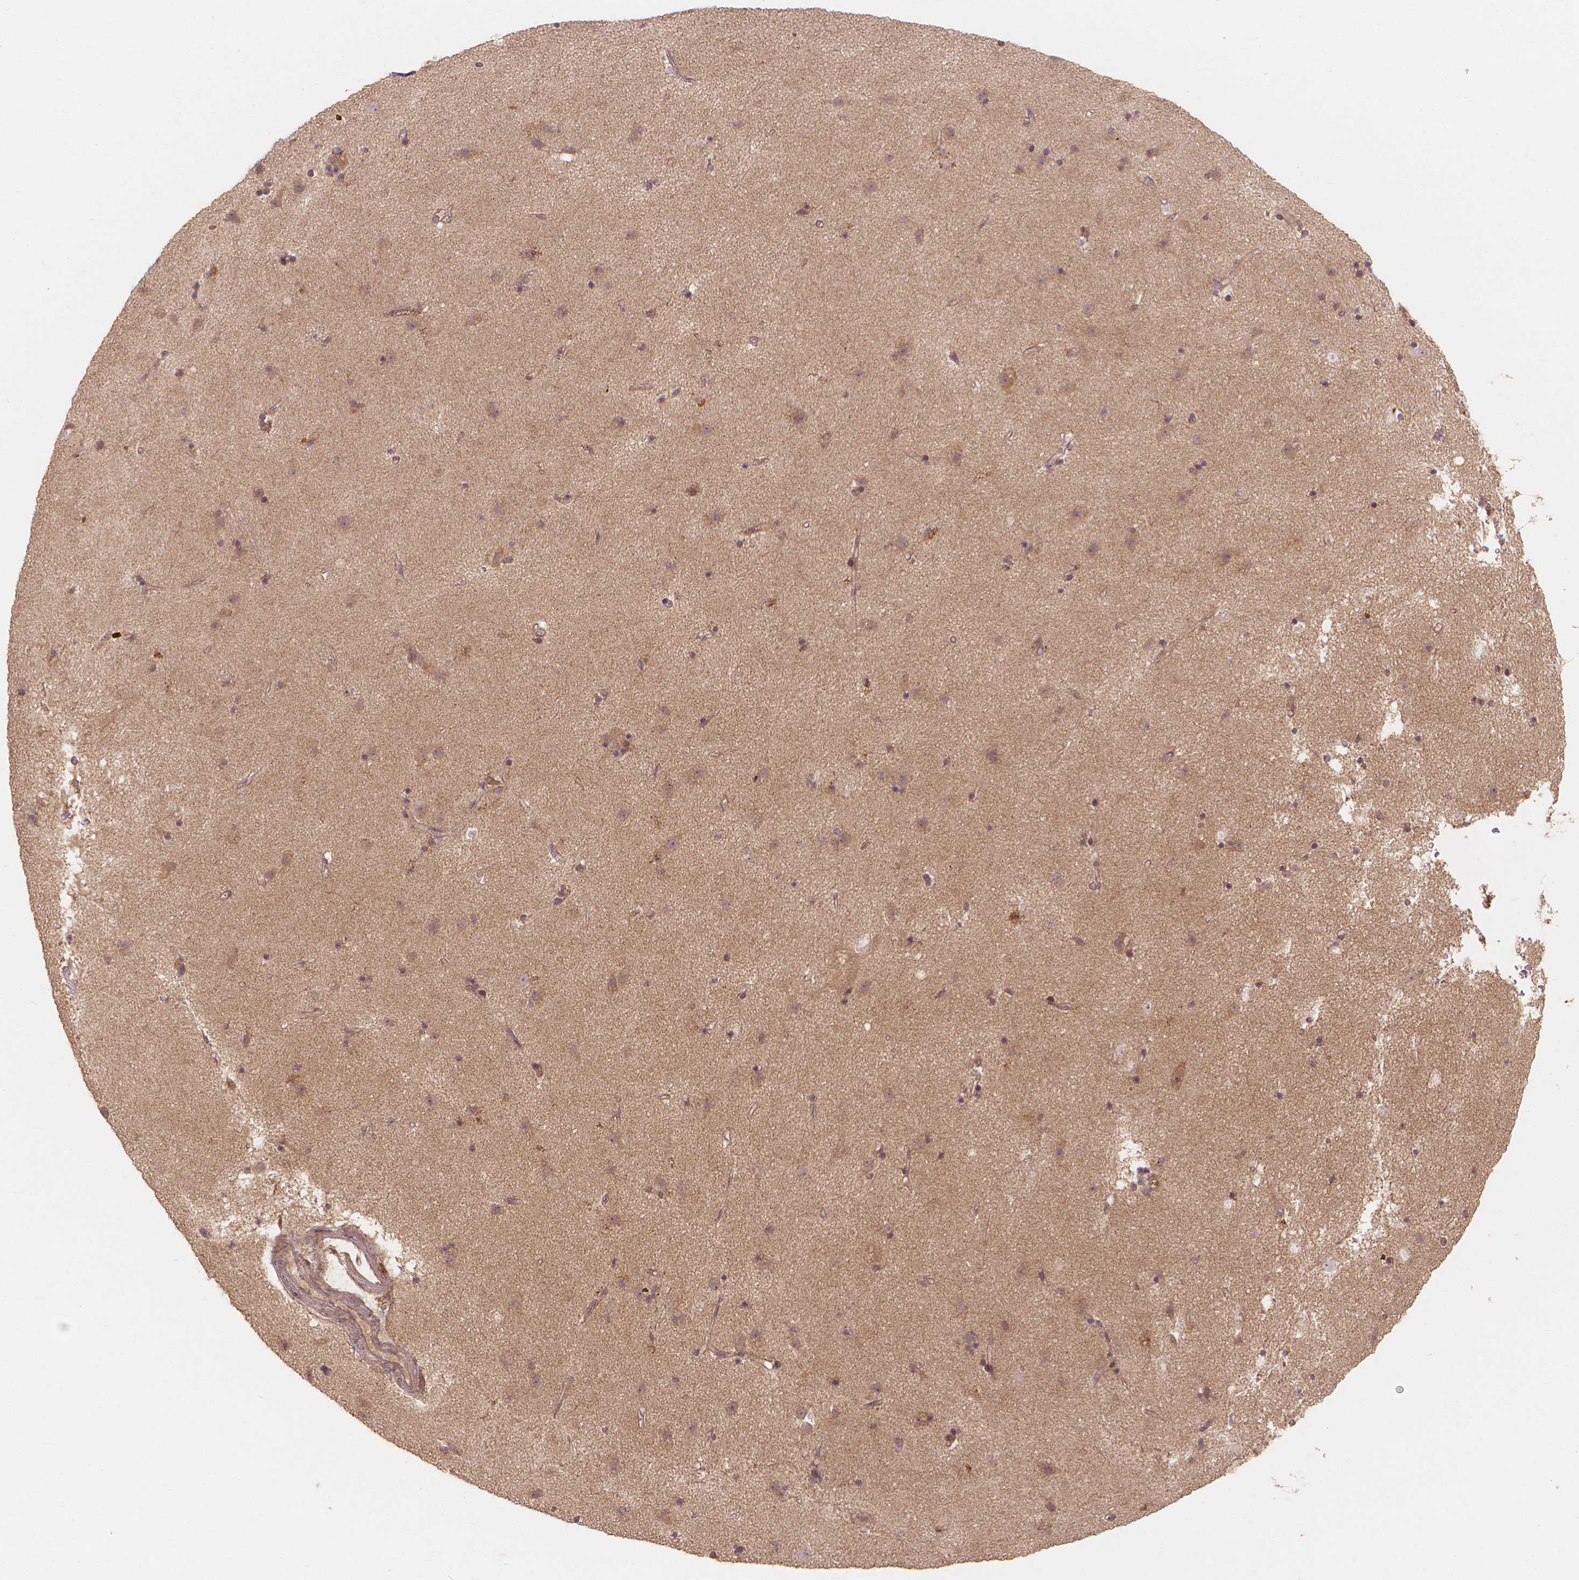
{"staining": {"intensity": "moderate", "quantity": "25%-75%", "location": "cytoplasmic/membranous"}, "tissue": "caudate", "cell_type": "Glial cells", "image_type": "normal", "snomed": [{"axis": "morphology", "description": "Normal tissue, NOS"}, {"axis": "topography", "description": "Lateral ventricle wall"}], "caption": "Protein staining by IHC shows moderate cytoplasmic/membranous staining in about 25%-75% of glial cells in unremarkable caudate.", "gene": "TAB2", "patient": {"sex": "female", "age": 71}}